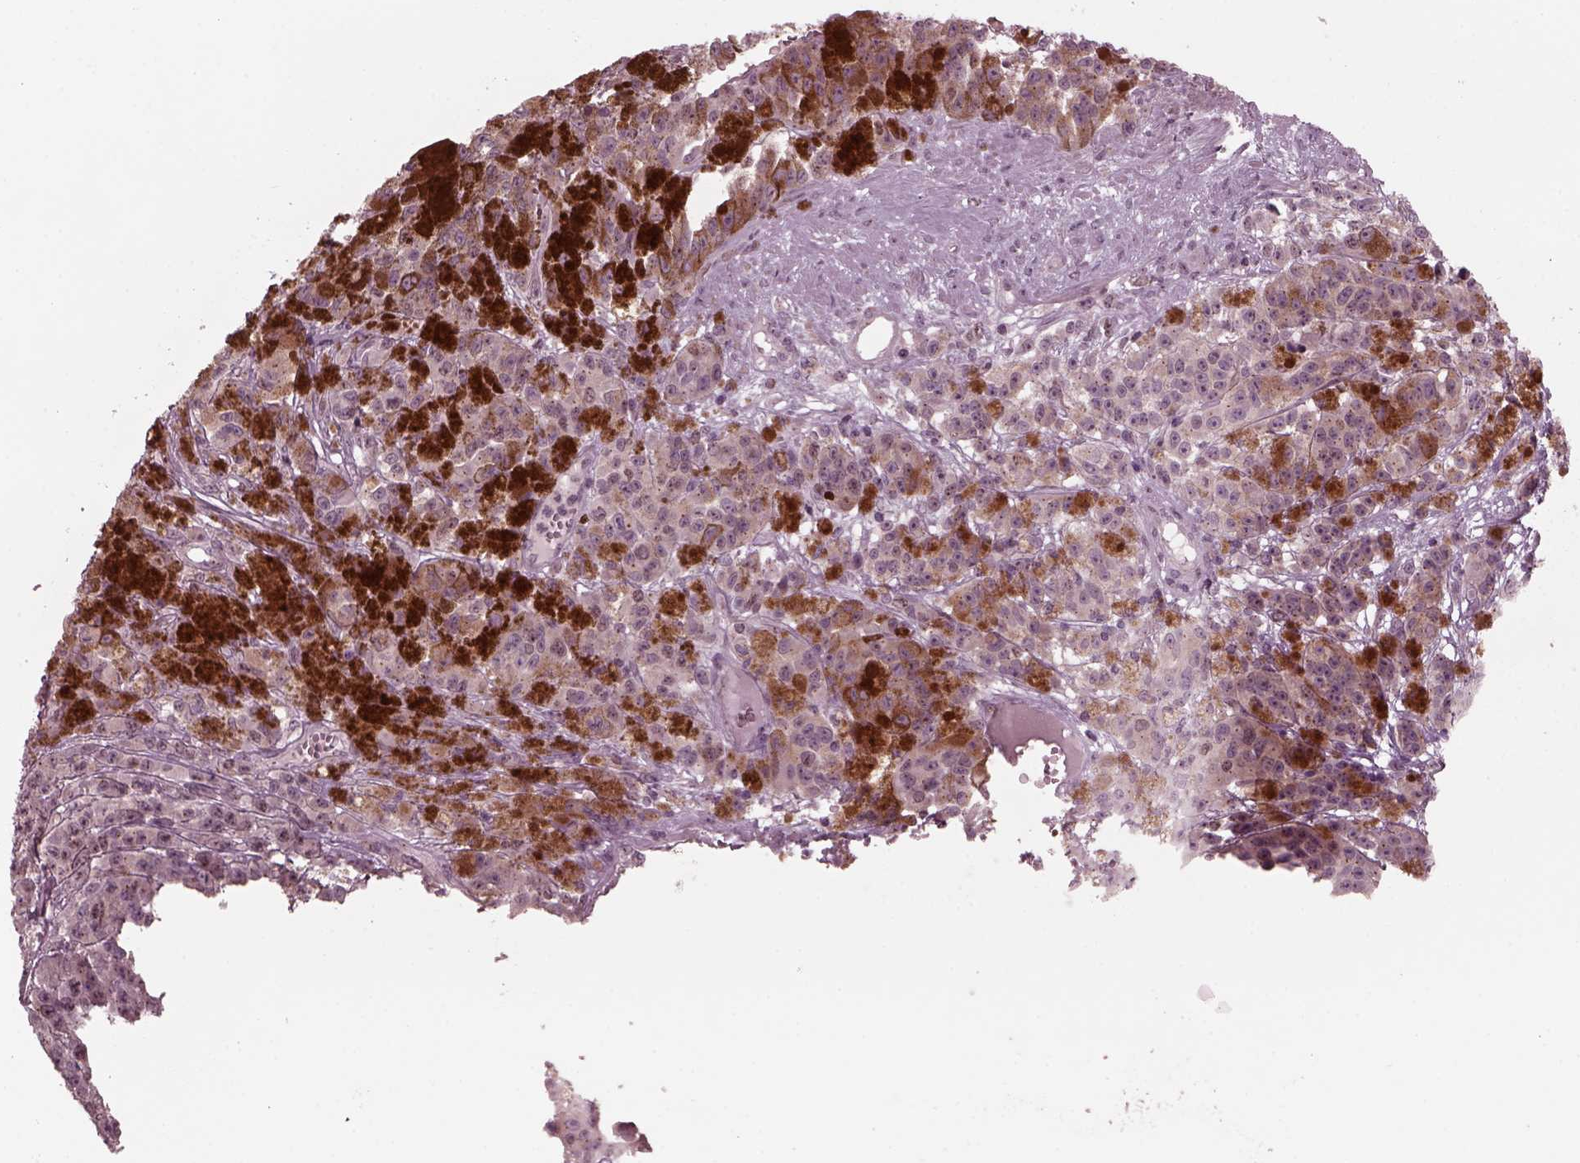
{"staining": {"intensity": "weak", "quantity": "<25%", "location": "cytoplasmic/membranous"}, "tissue": "melanoma", "cell_type": "Tumor cells", "image_type": "cancer", "snomed": [{"axis": "morphology", "description": "Malignant melanoma, NOS"}, {"axis": "topography", "description": "Skin"}], "caption": "Immunohistochemical staining of melanoma reveals no significant staining in tumor cells.", "gene": "SAXO1", "patient": {"sex": "female", "age": 58}}